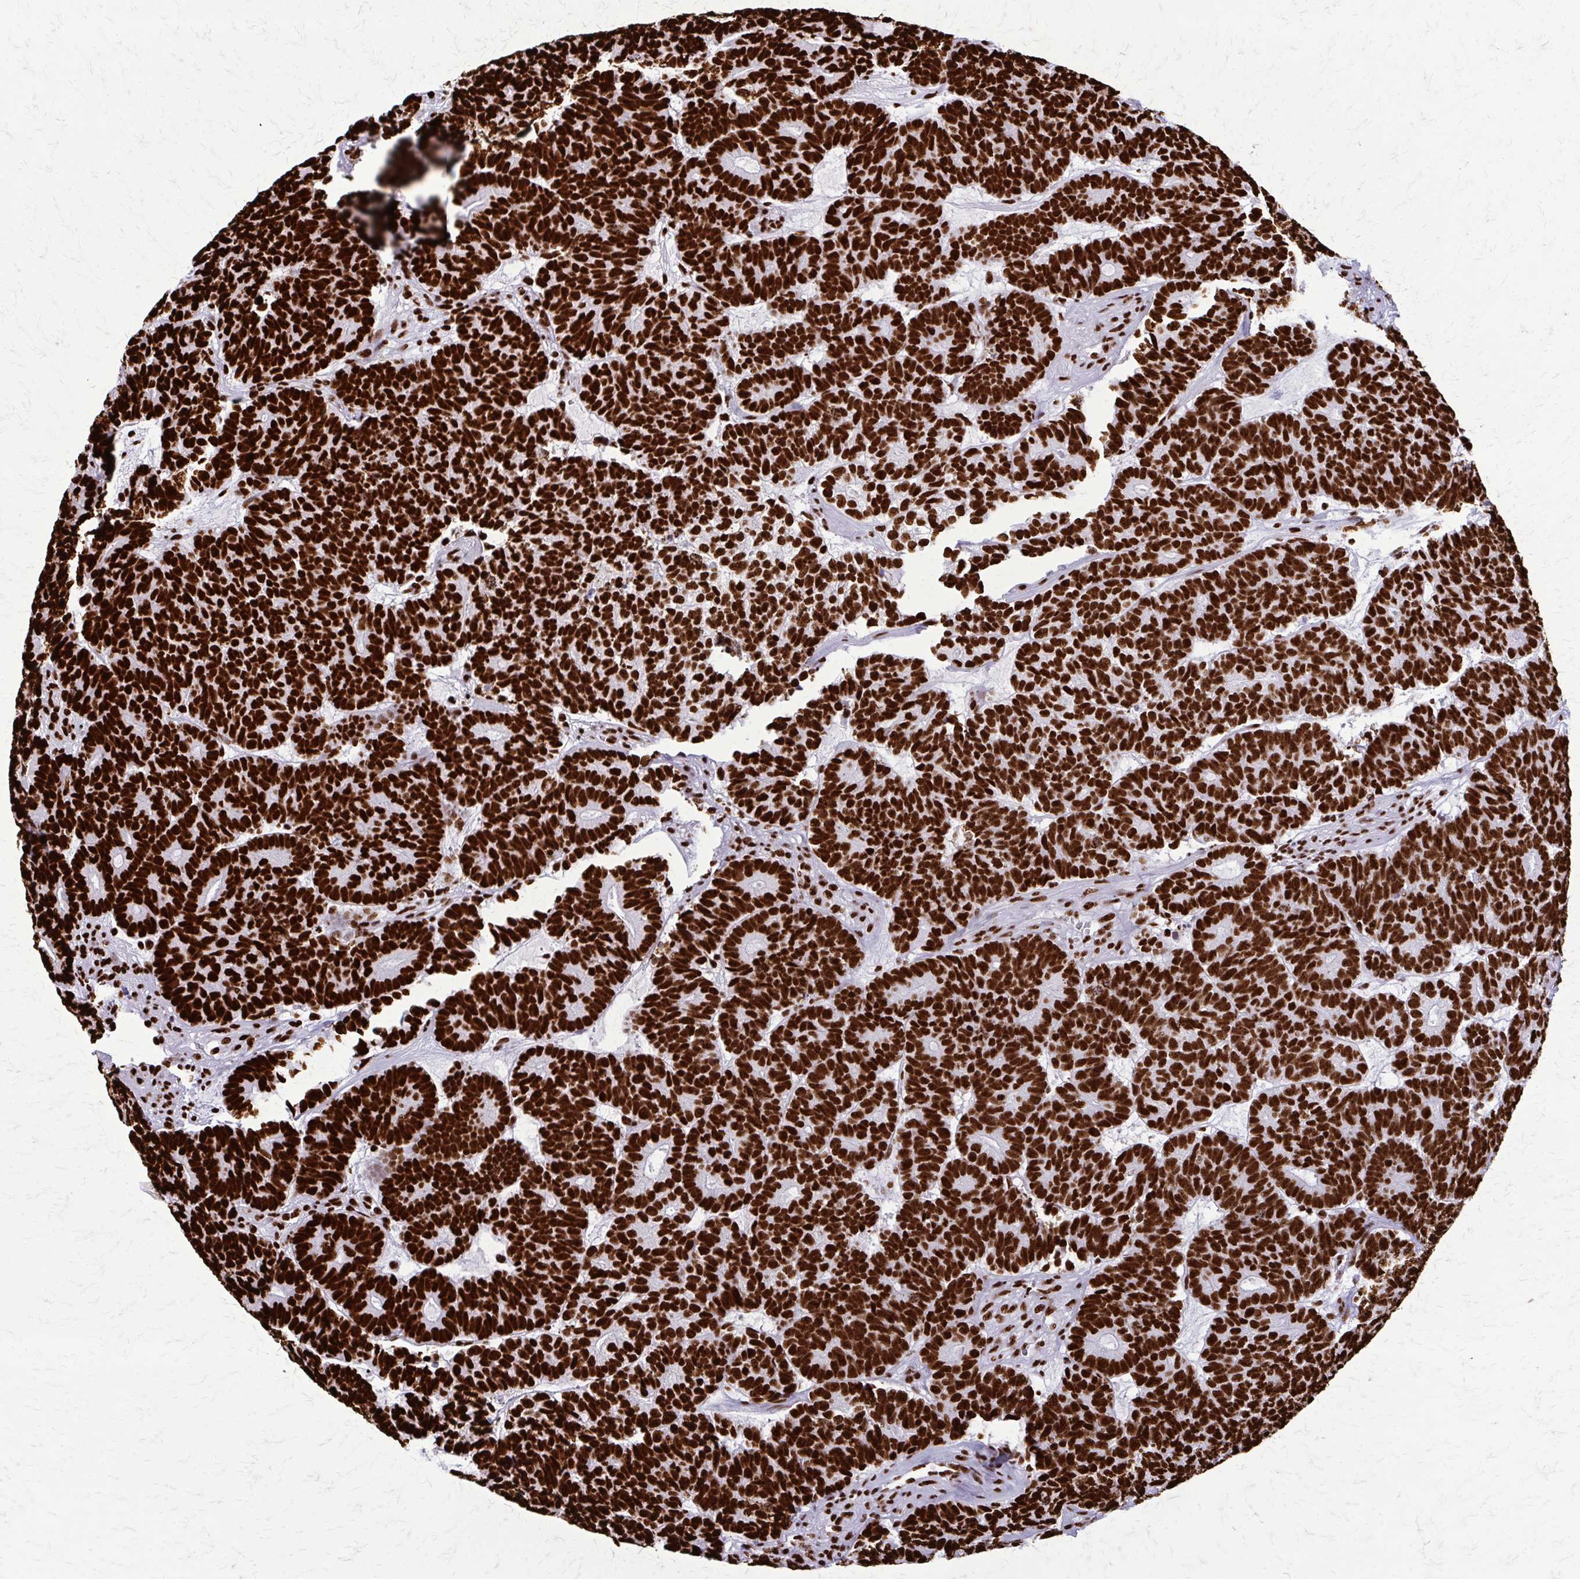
{"staining": {"intensity": "strong", "quantity": ">75%", "location": "nuclear"}, "tissue": "head and neck cancer", "cell_type": "Tumor cells", "image_type": "cancer", "snomed": [{"axis": "morphology", "description": "Adenocarcinoma, NOS"}, {"axis": "topography", "description": "Head-Neck"}], "caption": "Immunohistochemical staining of adenocarcinoma (head and neck) demonstrates strong nuclear protein positivity in about >75% of tumor cells. Using DAB (3,3'-diaminobenzidine) (brown) and hematoxylin (blue) stains, captured at high magnification using brightfield microscopy.", "gene": "SFPQ", "patient": {"sex": "female", "age": 81}}